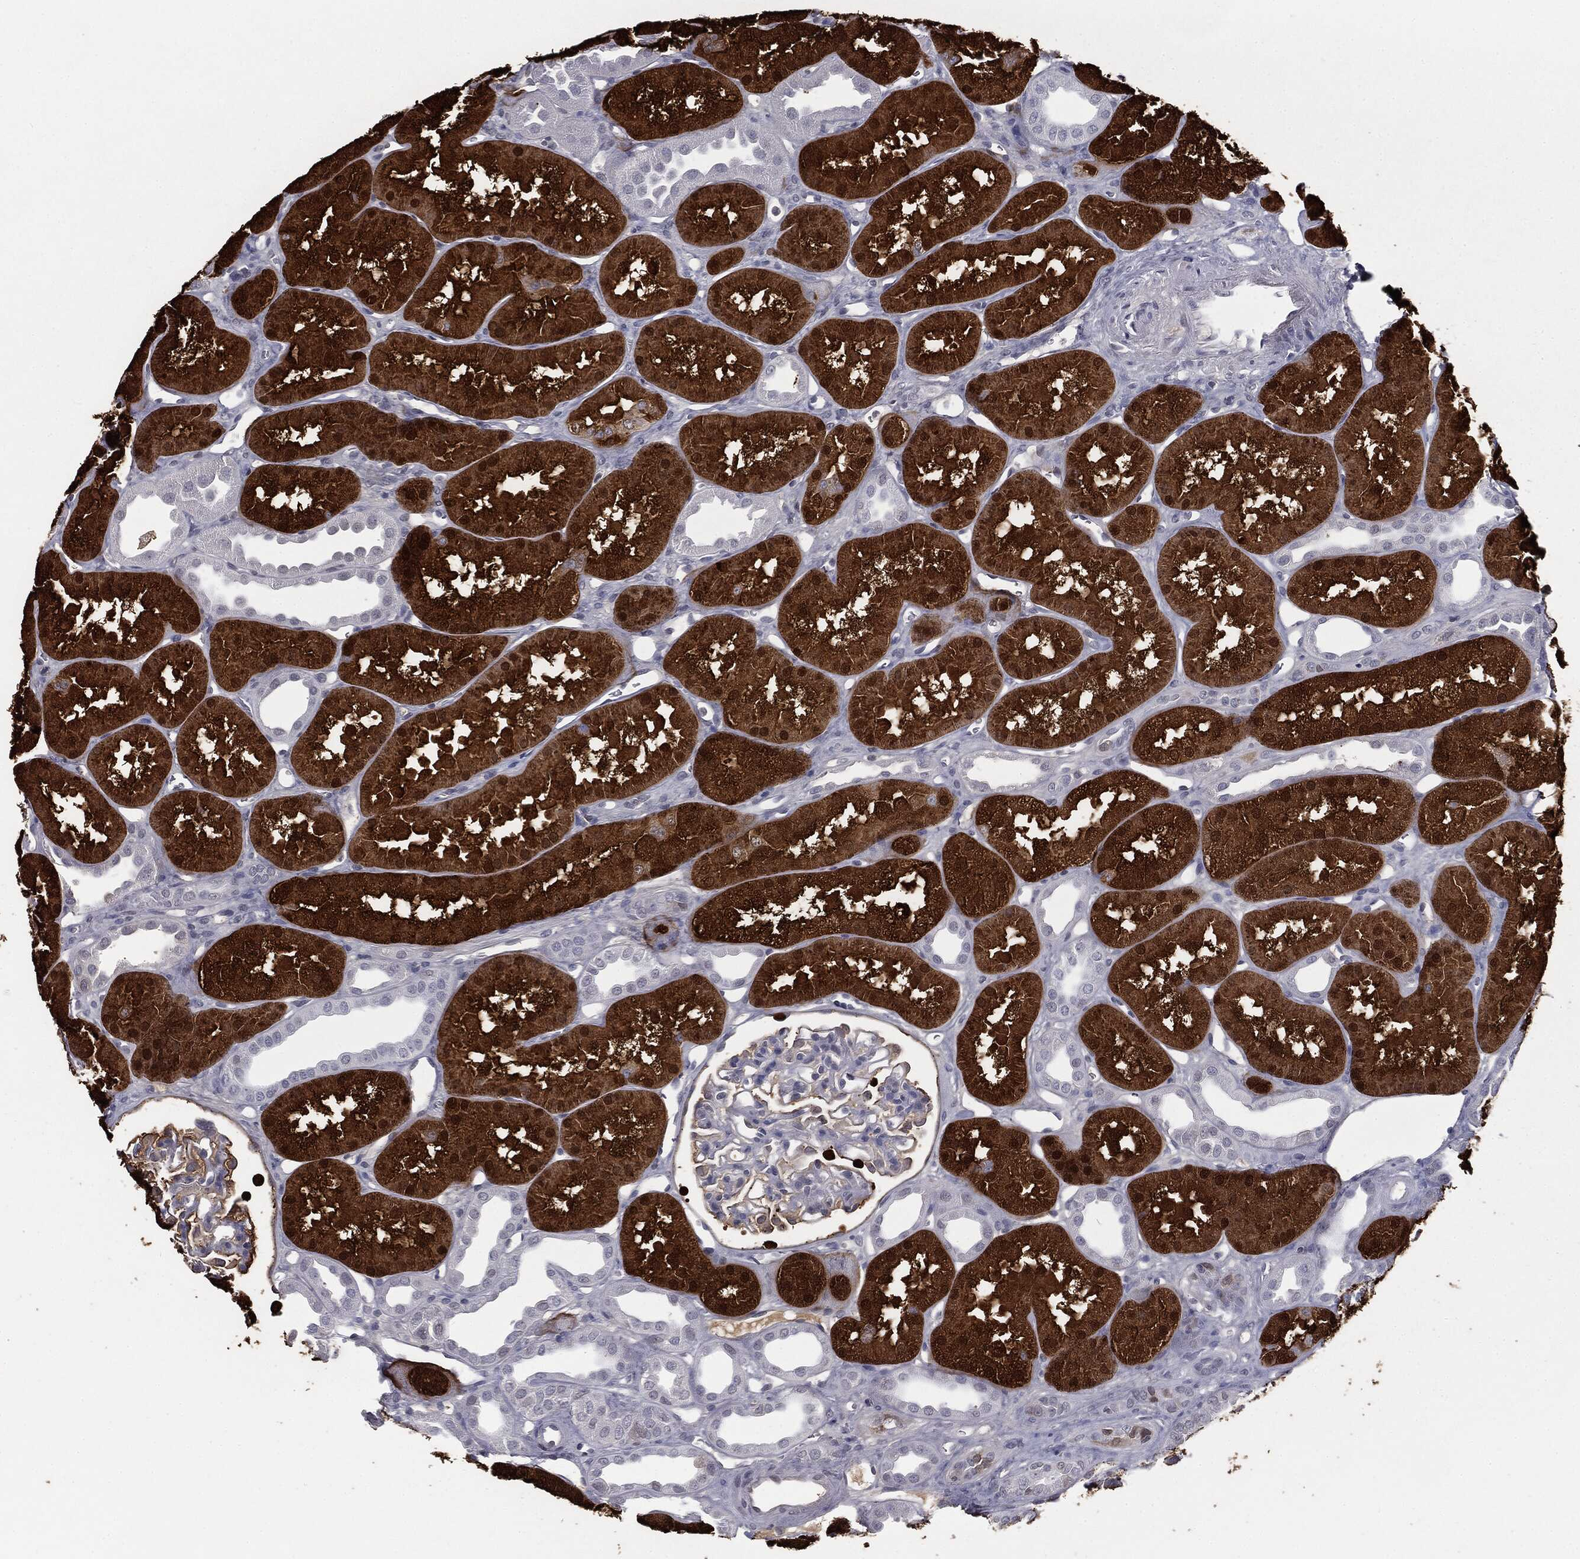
{"staining": {"intensity": "negative", "quantity": "none", "location": "none"}, "tissue": "kidney", "cell_type": "Cells in glomeruli", "image_type": "normal", "snomed": [{"axis": "morphology", "description": "Normal tissue, NOS"}, {"axis": "topography", "description": "Kidney"}], "caption": "Cells in glomeruli show no significant expression in benign kidney.", "gene": "ALDOB", "patient": {"sex": "male", "age": 61}}